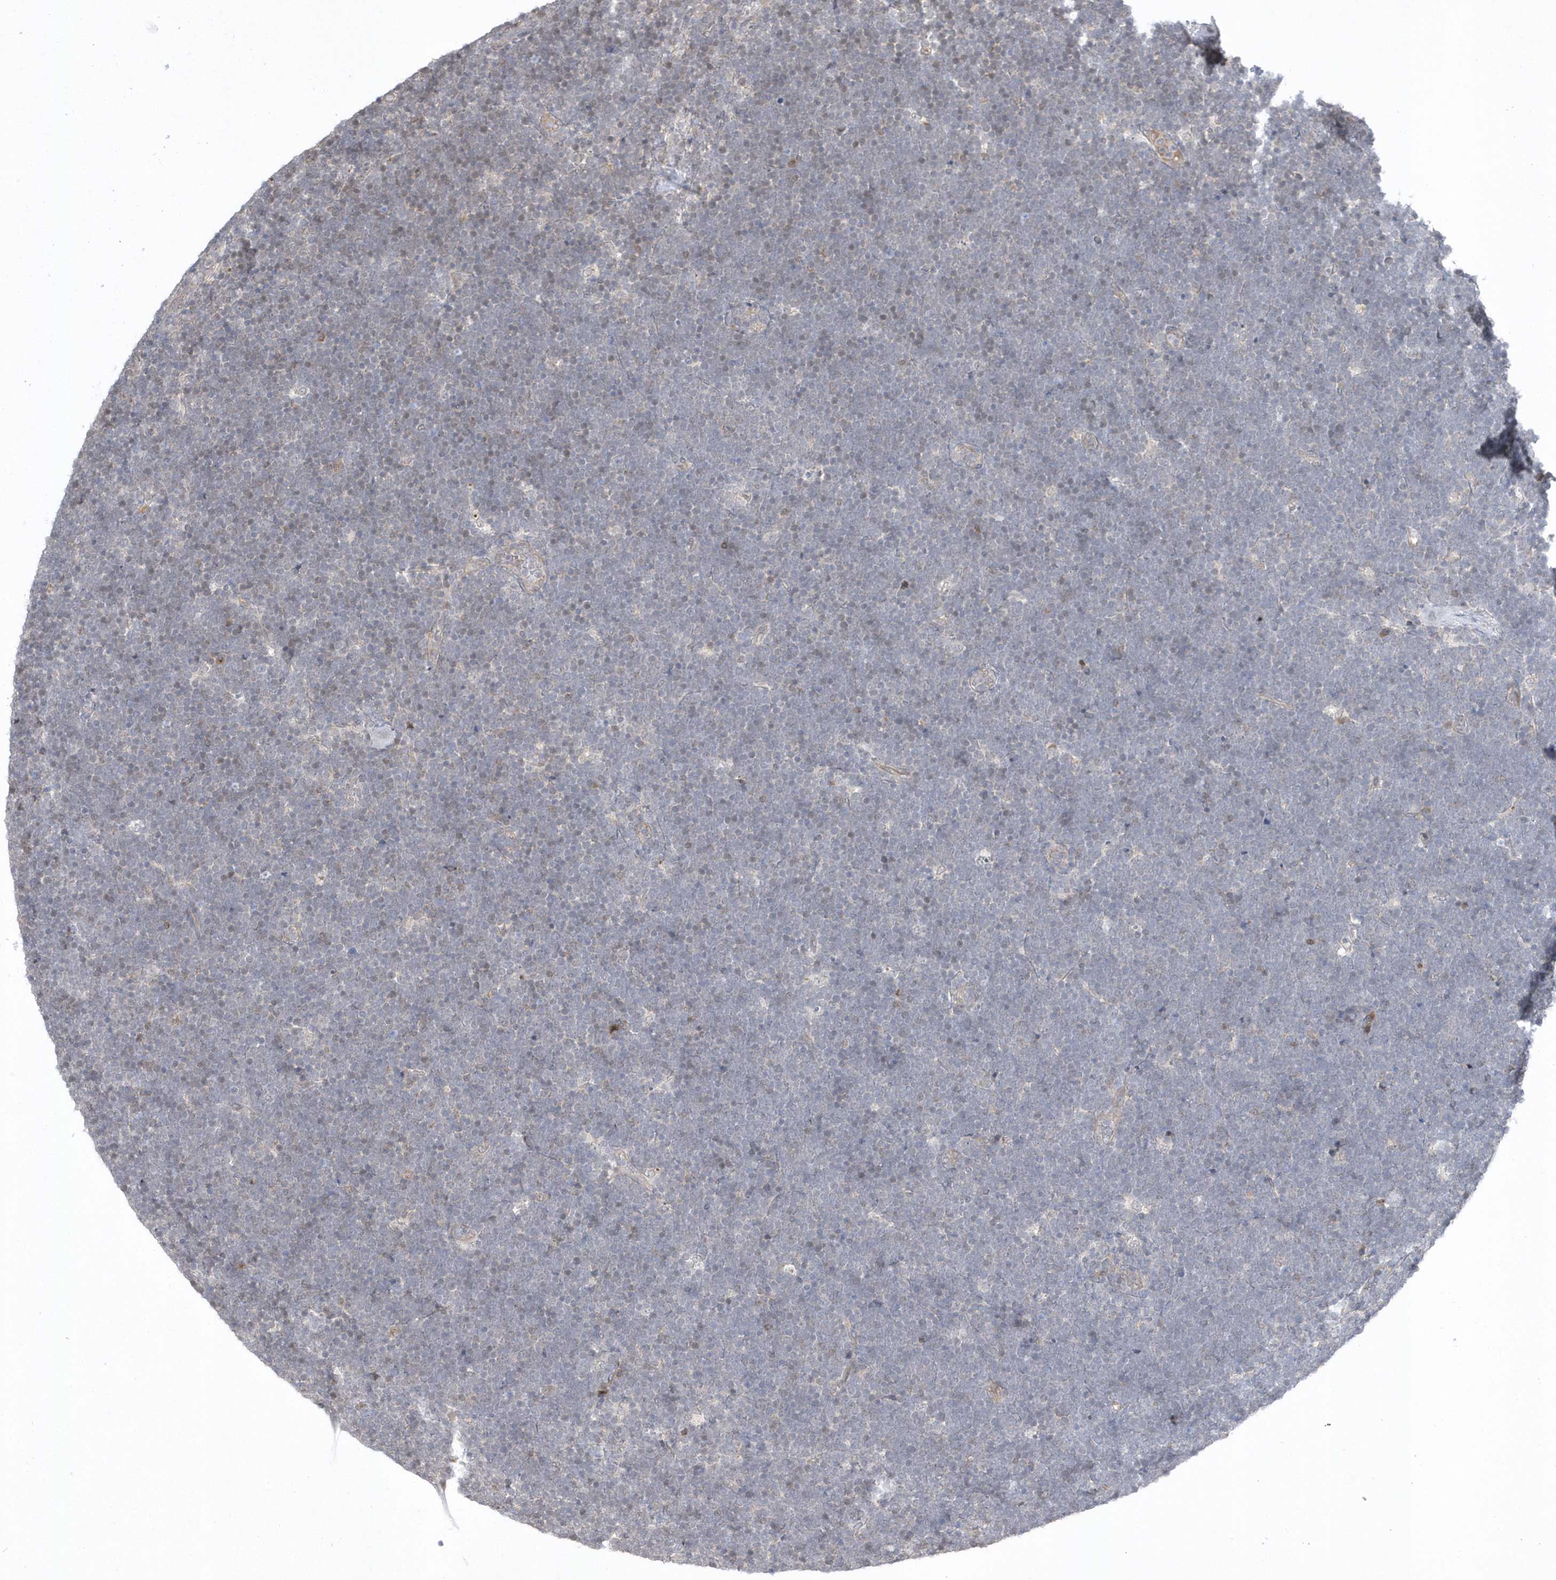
{"staining": {"intensity": "negative", "quantity": "none", "location": "none"}, "tissue": "lymphoma", "cell_type": "Tumor cells", "image_type": "cancer", "snomed": [{"axis": "morphology", "description": "Malignant lymphoma, non-Hodgkin's type, High grade"}, {"axis": "topography", "description": "Lymph node"}], "caption": "An image of malignant lymphoma, non-Hodgkin's type (high-grade) stained for a protein demonstrates no brown staining in tumor cells.", "gene": "ZC3H12D", "patient": {"sex": "male", "age": 13}}